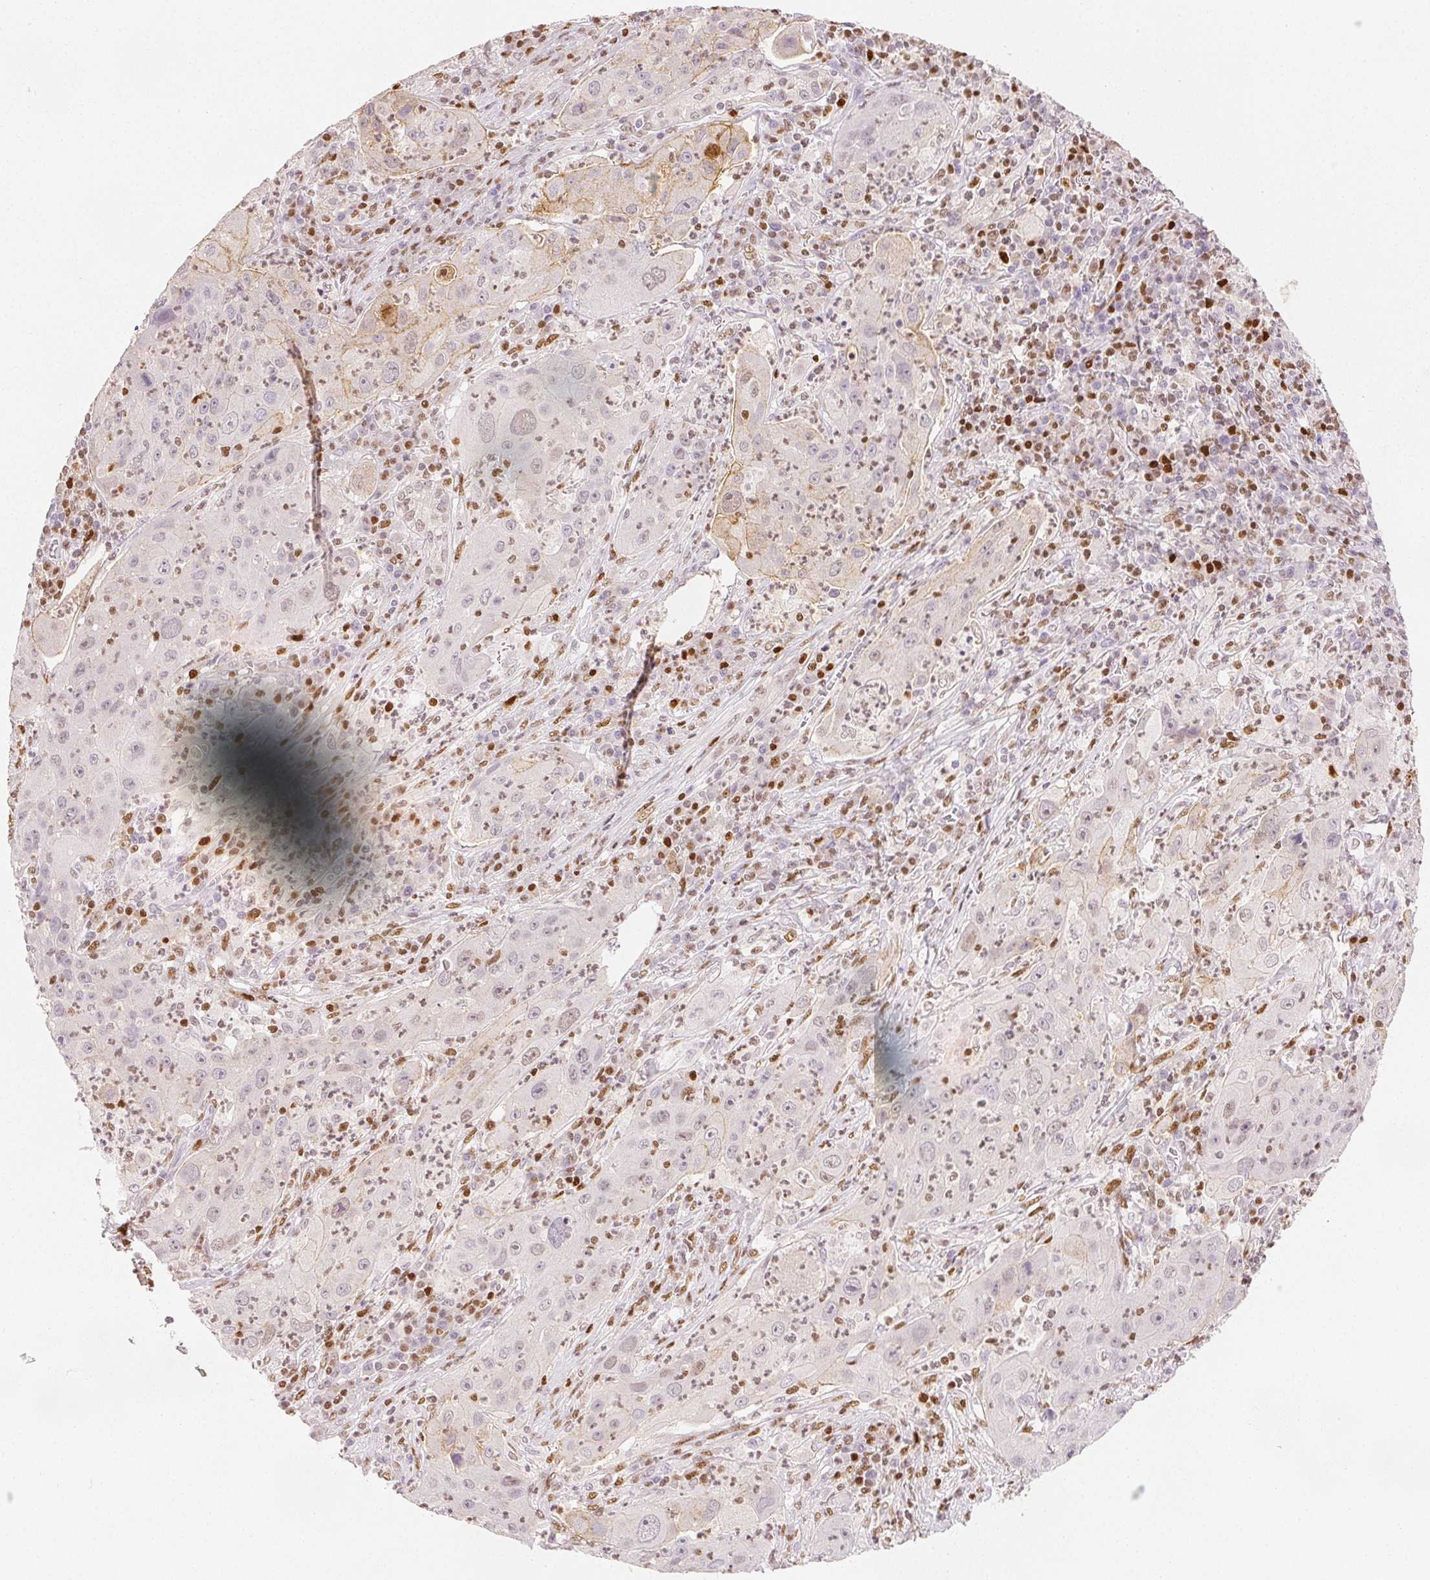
{"staining": {"intensity": "negative", "quantity": "none", "location": "none"}, "tissue": "lung cancer", "cell_type": "Tumor cells", "image_type": "cancer", "snomed": [{"axis": "morphology", "description": "Squamous cell carcinoma, NOS"}, {"axis": "topography", "description": "Lung"}], "caption": "Lung cancer (squamous cell carcinoma) was stained to show a protein in brown. There is no significant staining in tumor cells.", "gene": "RUNX2", "patient": {"sex": "female", "age": 59}}